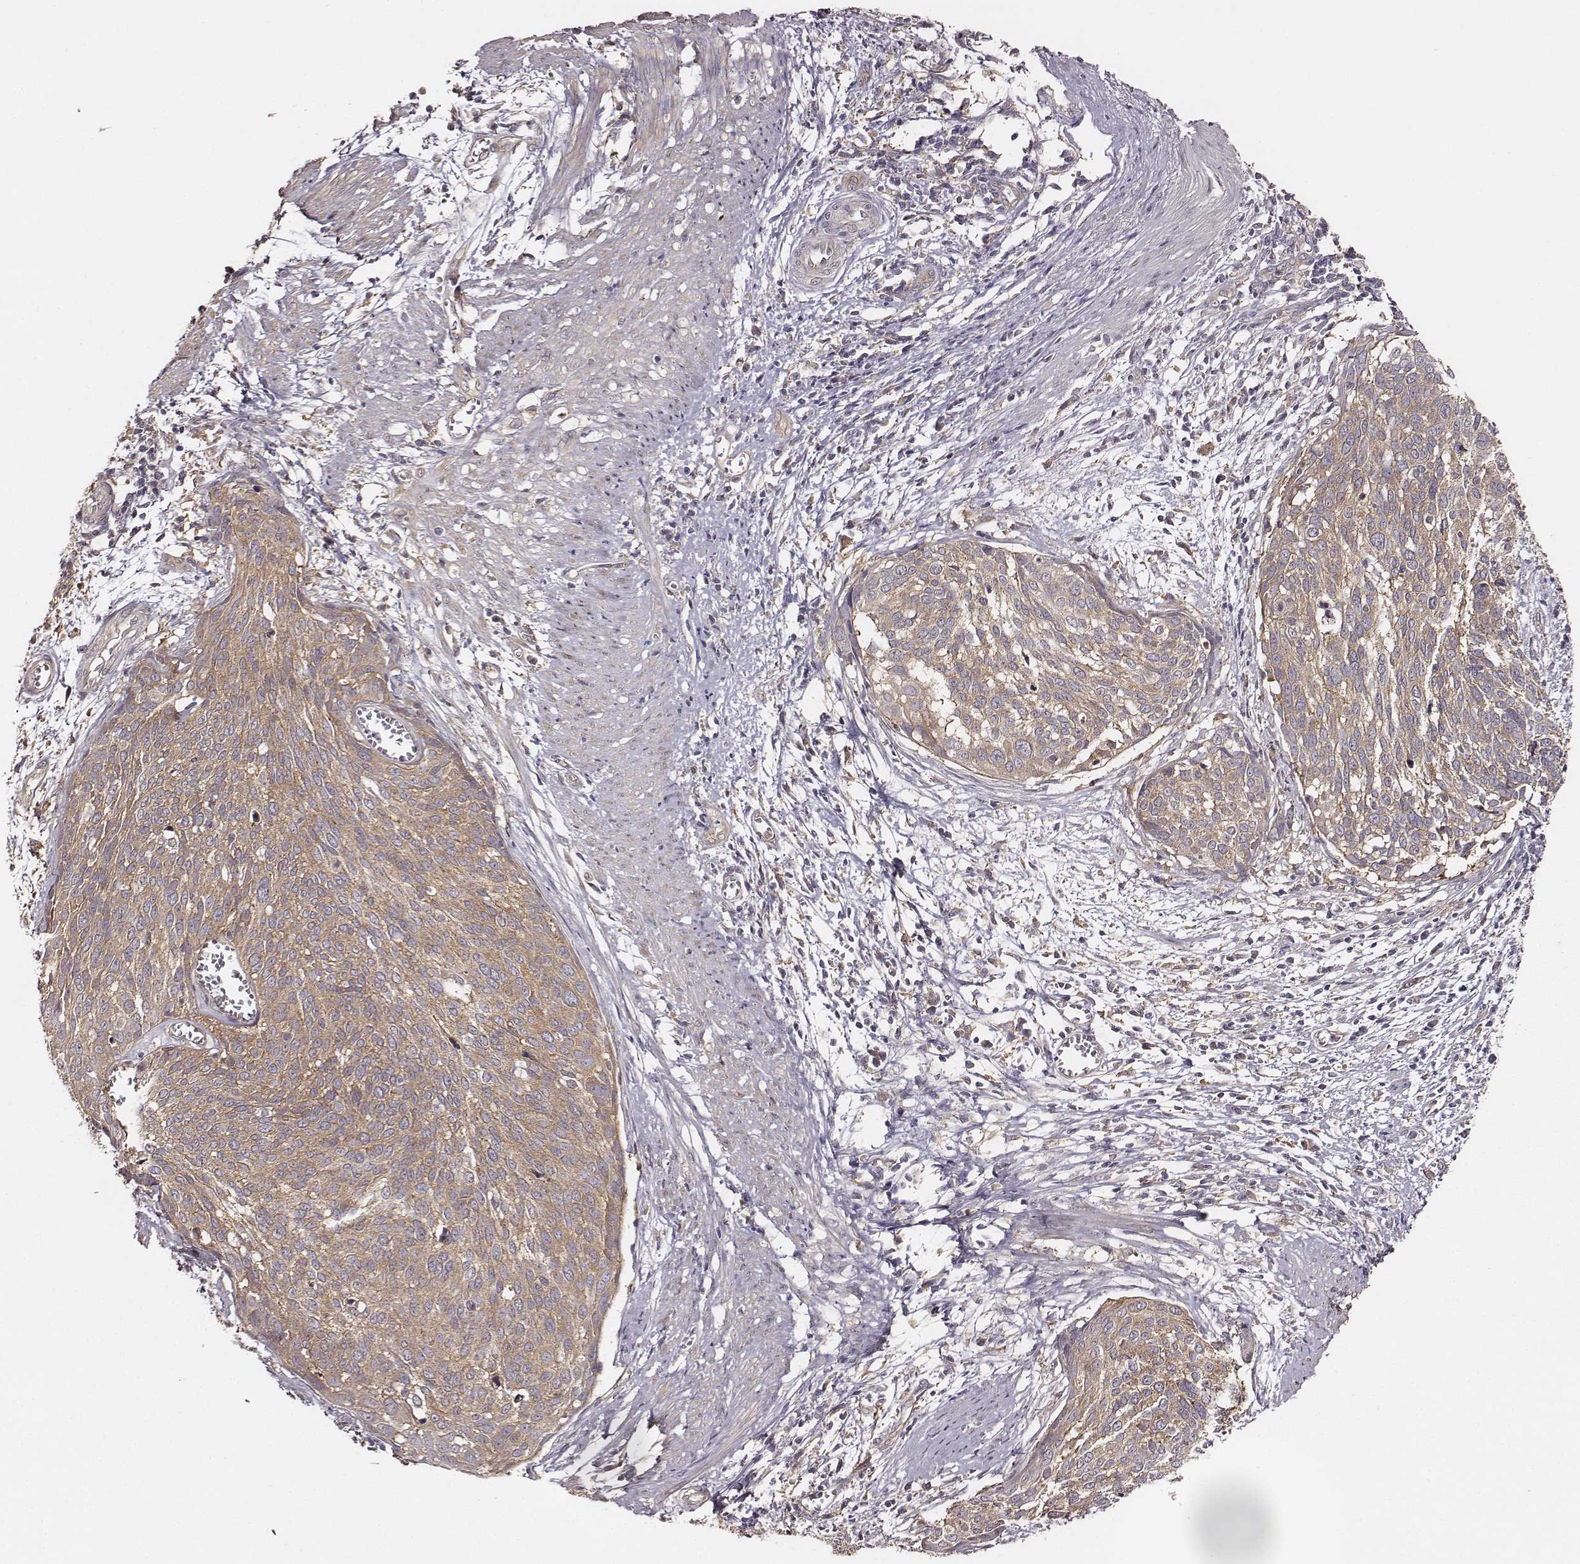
{"staining": {"intensity": "weak", "quantity": ">75%", "location": "cytoplasmic/membranous"}, "tissue": "cervical cancer", "cell_type": "Tumor cells", "image_type": "cancer", "snomed": [{"axis": "morphology", "description": "Squamous cell carcinoma, NOS"}, {"axis": "topography", "description": "Cervix"}], "caption": "Brown immunohistochemical staining in human cervical cancer demonstrates weak cytoplasmic/membranous expression in about >75% of tumor cells.", "gene": "VPS26A", "patient": {"sex": "female", "age": 39}}